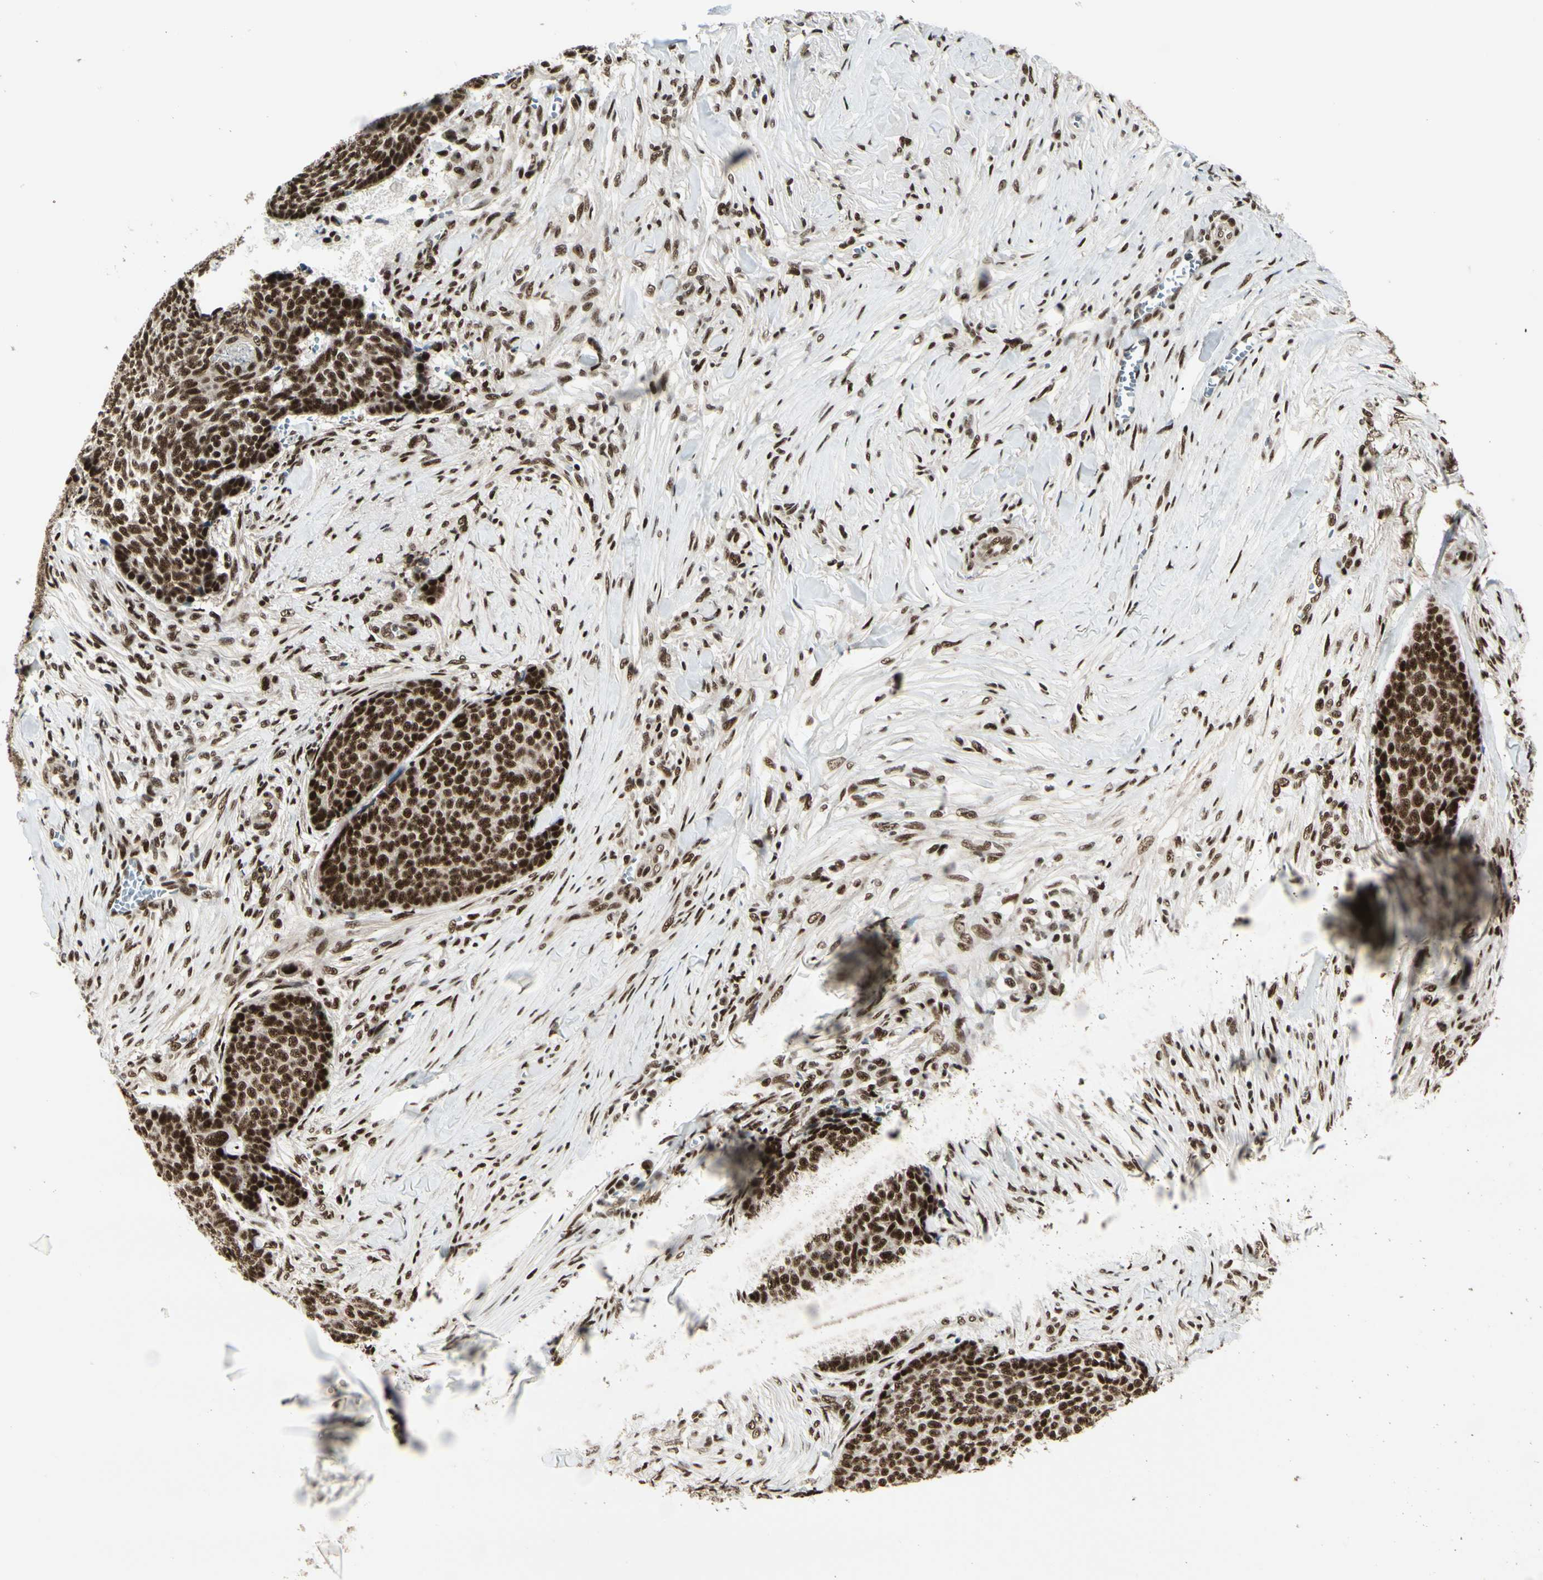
{"staining": {"intensity": "strong", "quantity": ">75%", "location": "nuclear"}, "tissue": "skin cancer", "cell_type": "Tumor cells", "image_type": "cancer", "snomed": [{"axis": "morphology", "description": "Basal cell carcinoma"}, {"axis": "topography", "description": "Skin"}], "caption": "This histopathology image shows immunohistochemistry staining of basal cell carcinoma (skin), with high strong nuclear positivity in approximately >75% of tumor cells.", "gene": "HEXIM1", "patient": {"sex": "male", "age": 84}}